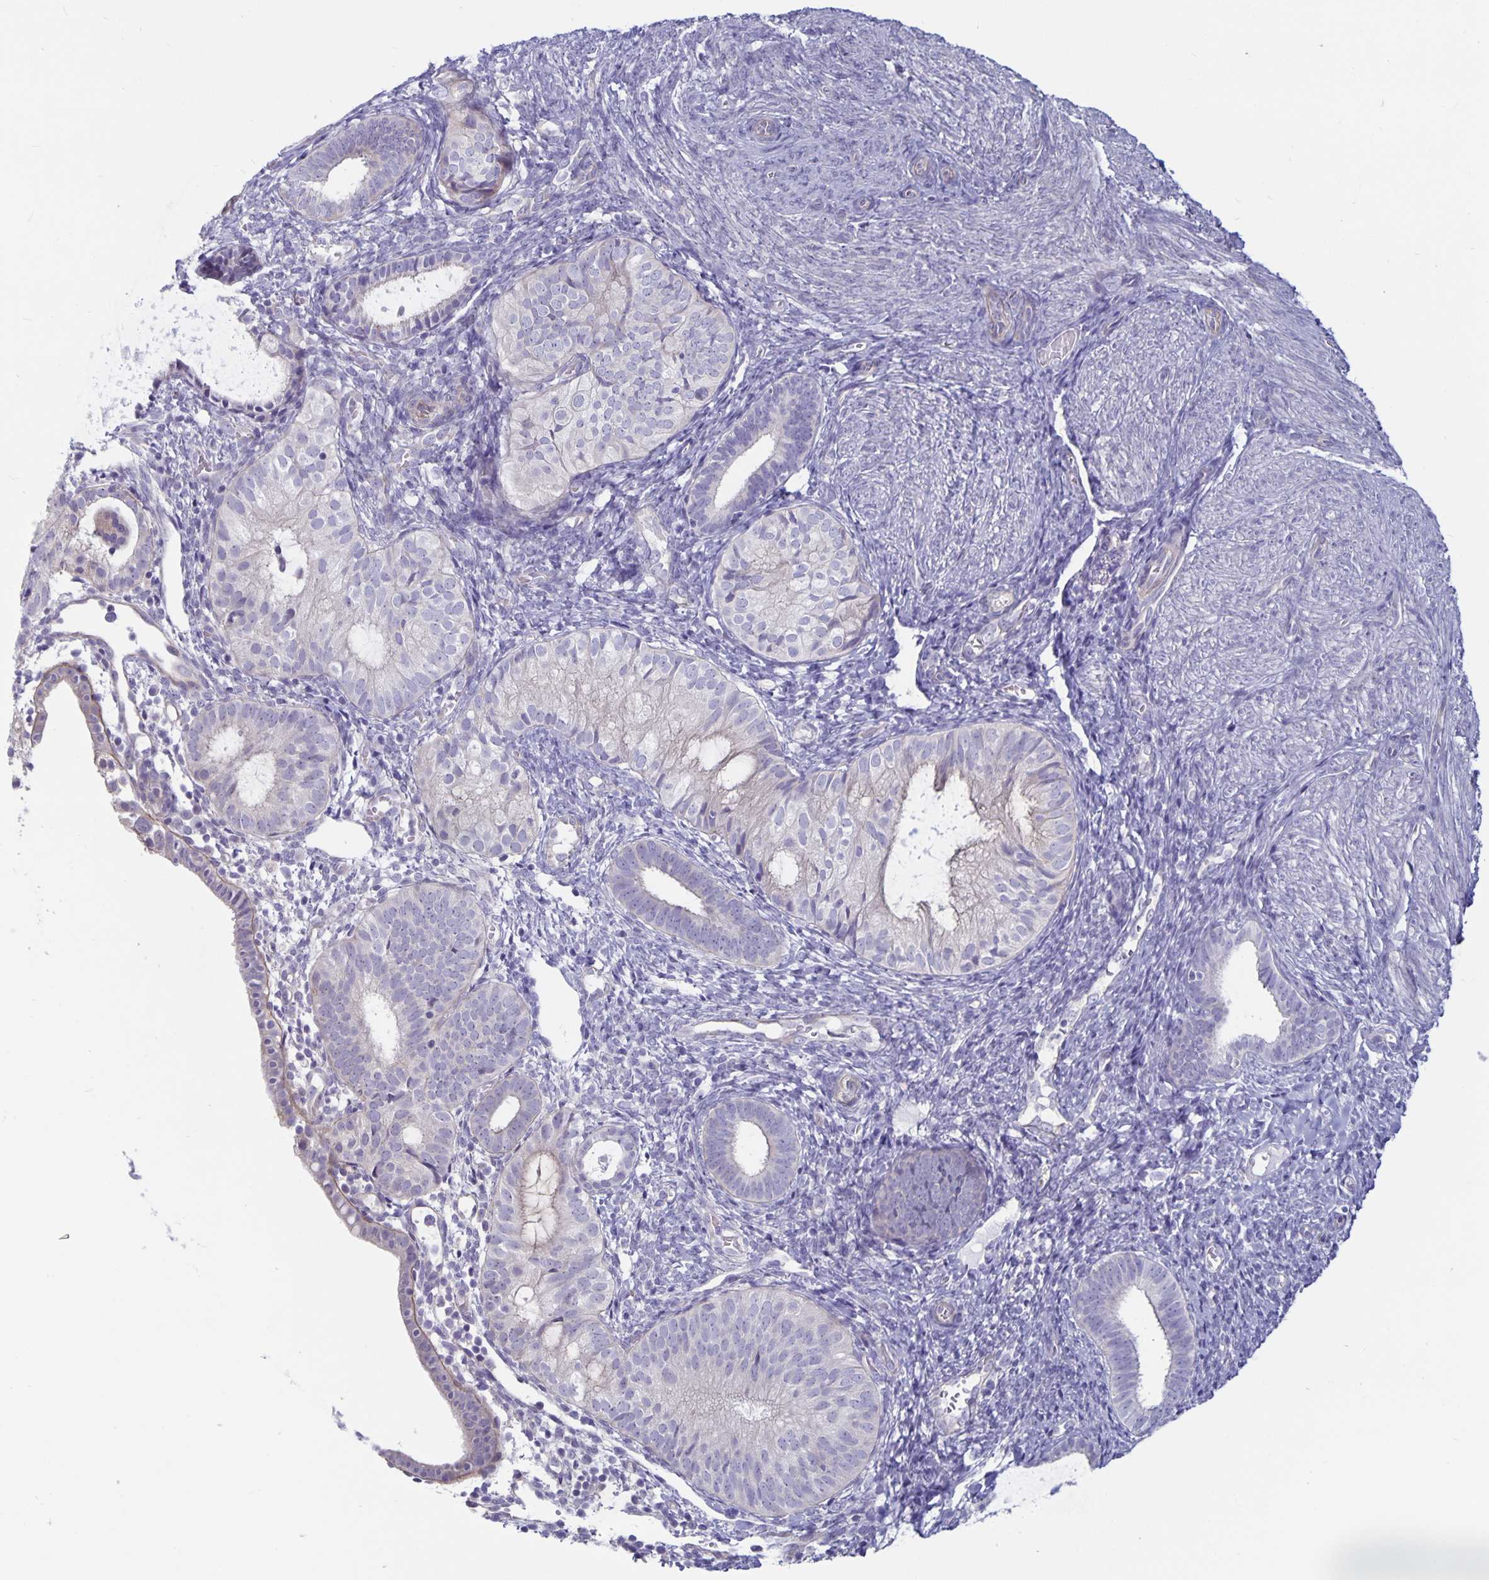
{"staining": {"intensity": "negative", "quantity": "none", "location": "none"}, "tissue": "endometrial cancer", "cell_type": "Tumor cells", "image_type": "cancer", "snomed": [{"axis": "morphology", "description": "Normal tissue, NOS"}, {"axis": "morphology", "description": "Adenocarcinoma, NOS"}, {"axis": "topography", "description": "Smooth muscle"}, {"axis": "topography", "description": "Endometrium"}, {"axis": "topography", "description": "Myometrium, NOS"}], "caption": "IHC histopathology image of neoplastic tissue: human endometrial adenocarcinoma stained with DAB reveals no significant protein staining in tumor cells. (Brightfield microscopy of DAB (3,3'-diaminobenzidine) immunohistochemistry (IHC) at high magnification).", "gene": "PLCB3", "patient": {"sex": "female", "age": 81}}